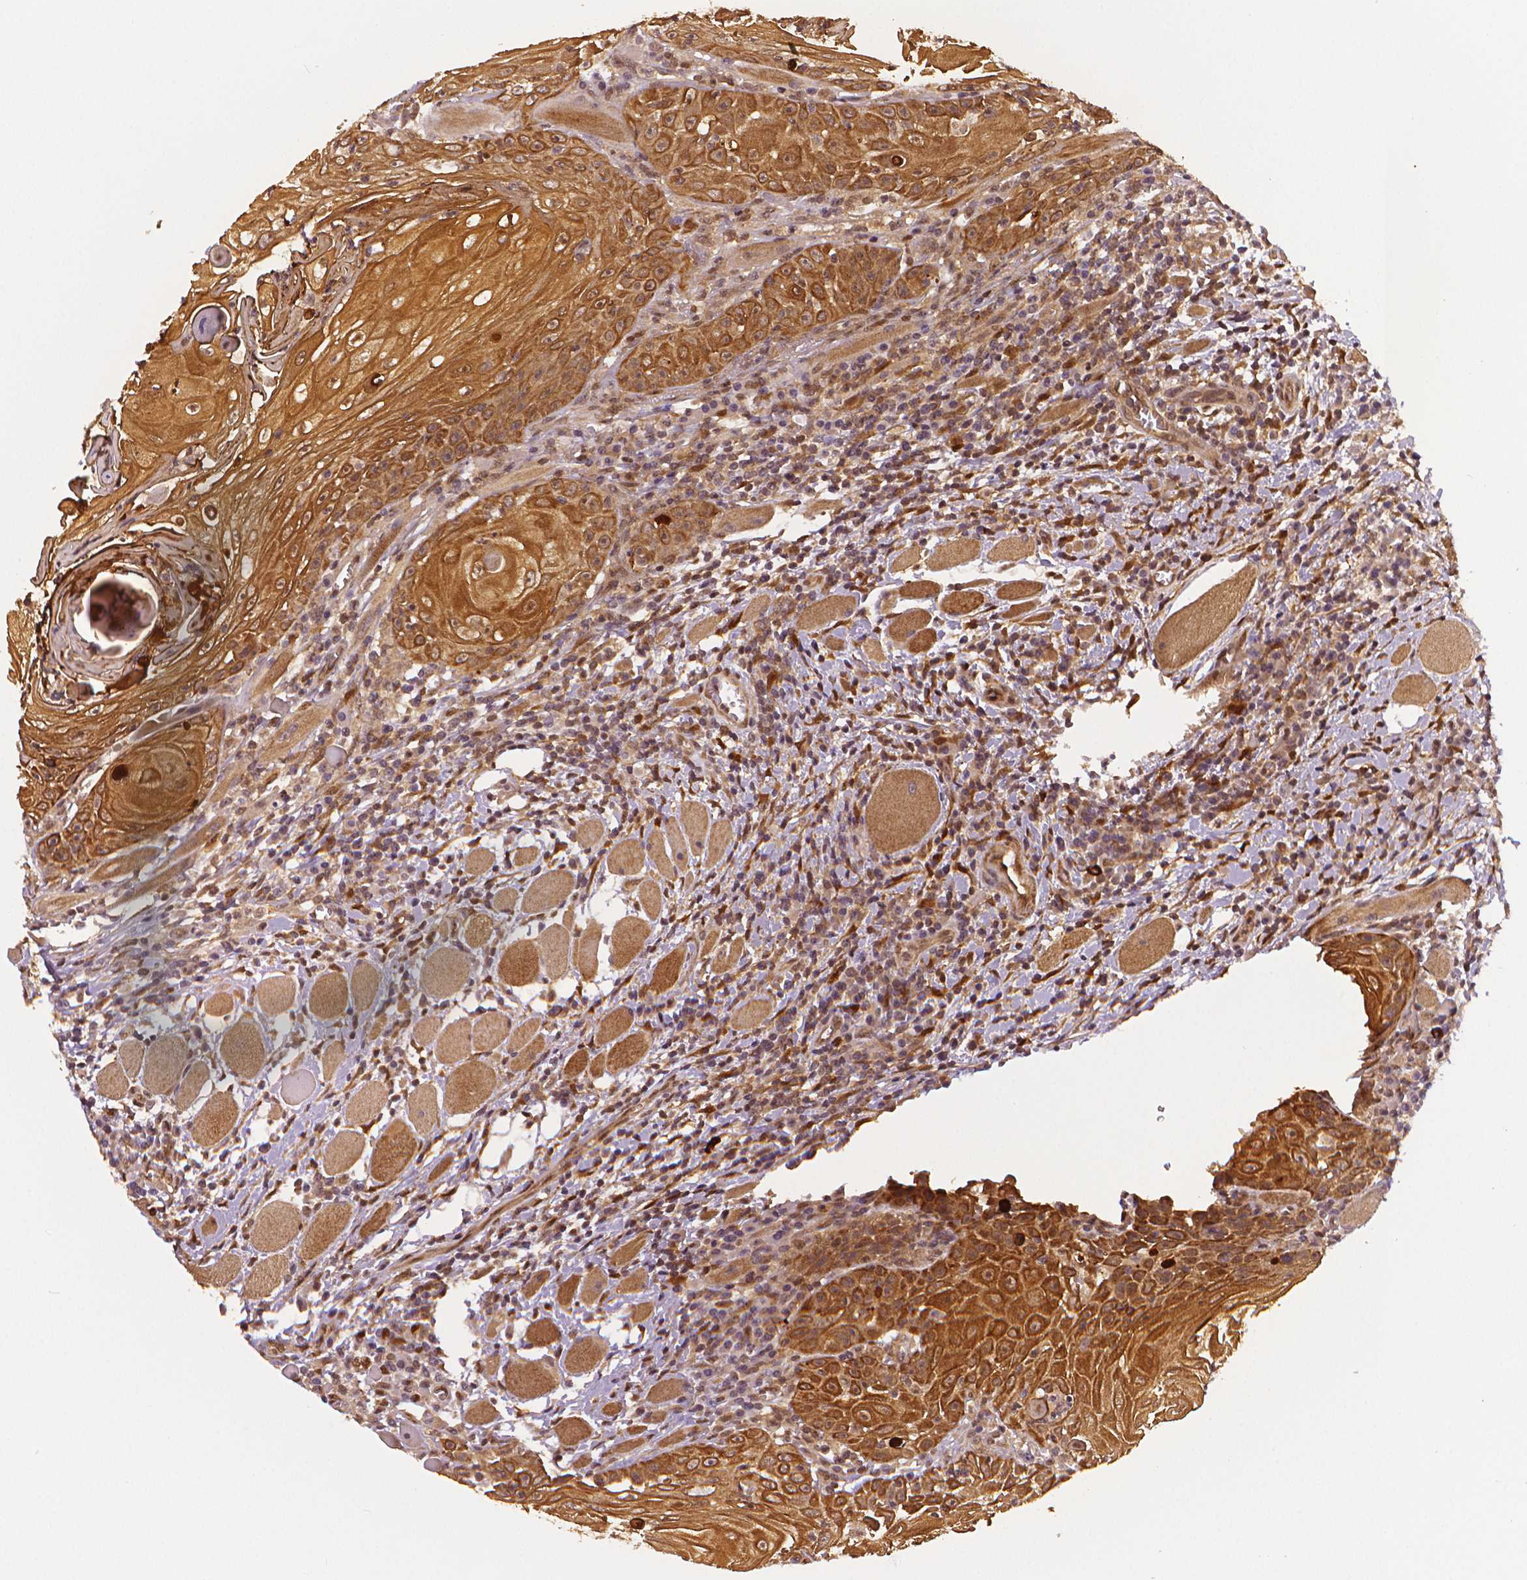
{"staining": {"intensity": "moderate", "quantity": ">75%", "location": "cytoplasmic/membranous"}, "tissue": "head and neck cancer", "cell_type": "Tumor cells", "image_type": "cancer", "snomed": [{"axis": "morphology", "description": "Squamous cell carcinoma, NOS"}, {"axis": "topography", "description": "Head-Neck"}], "caption": "Immunohistochemistry (IHC) of human head and neck squamous cell carcinoma reveals medium levels of moderate cytoplasmic/membranous staining in approximately >75% of tumor cells.", "gene": "STAT3", "patient": {"sex": "male", "age": 52}}